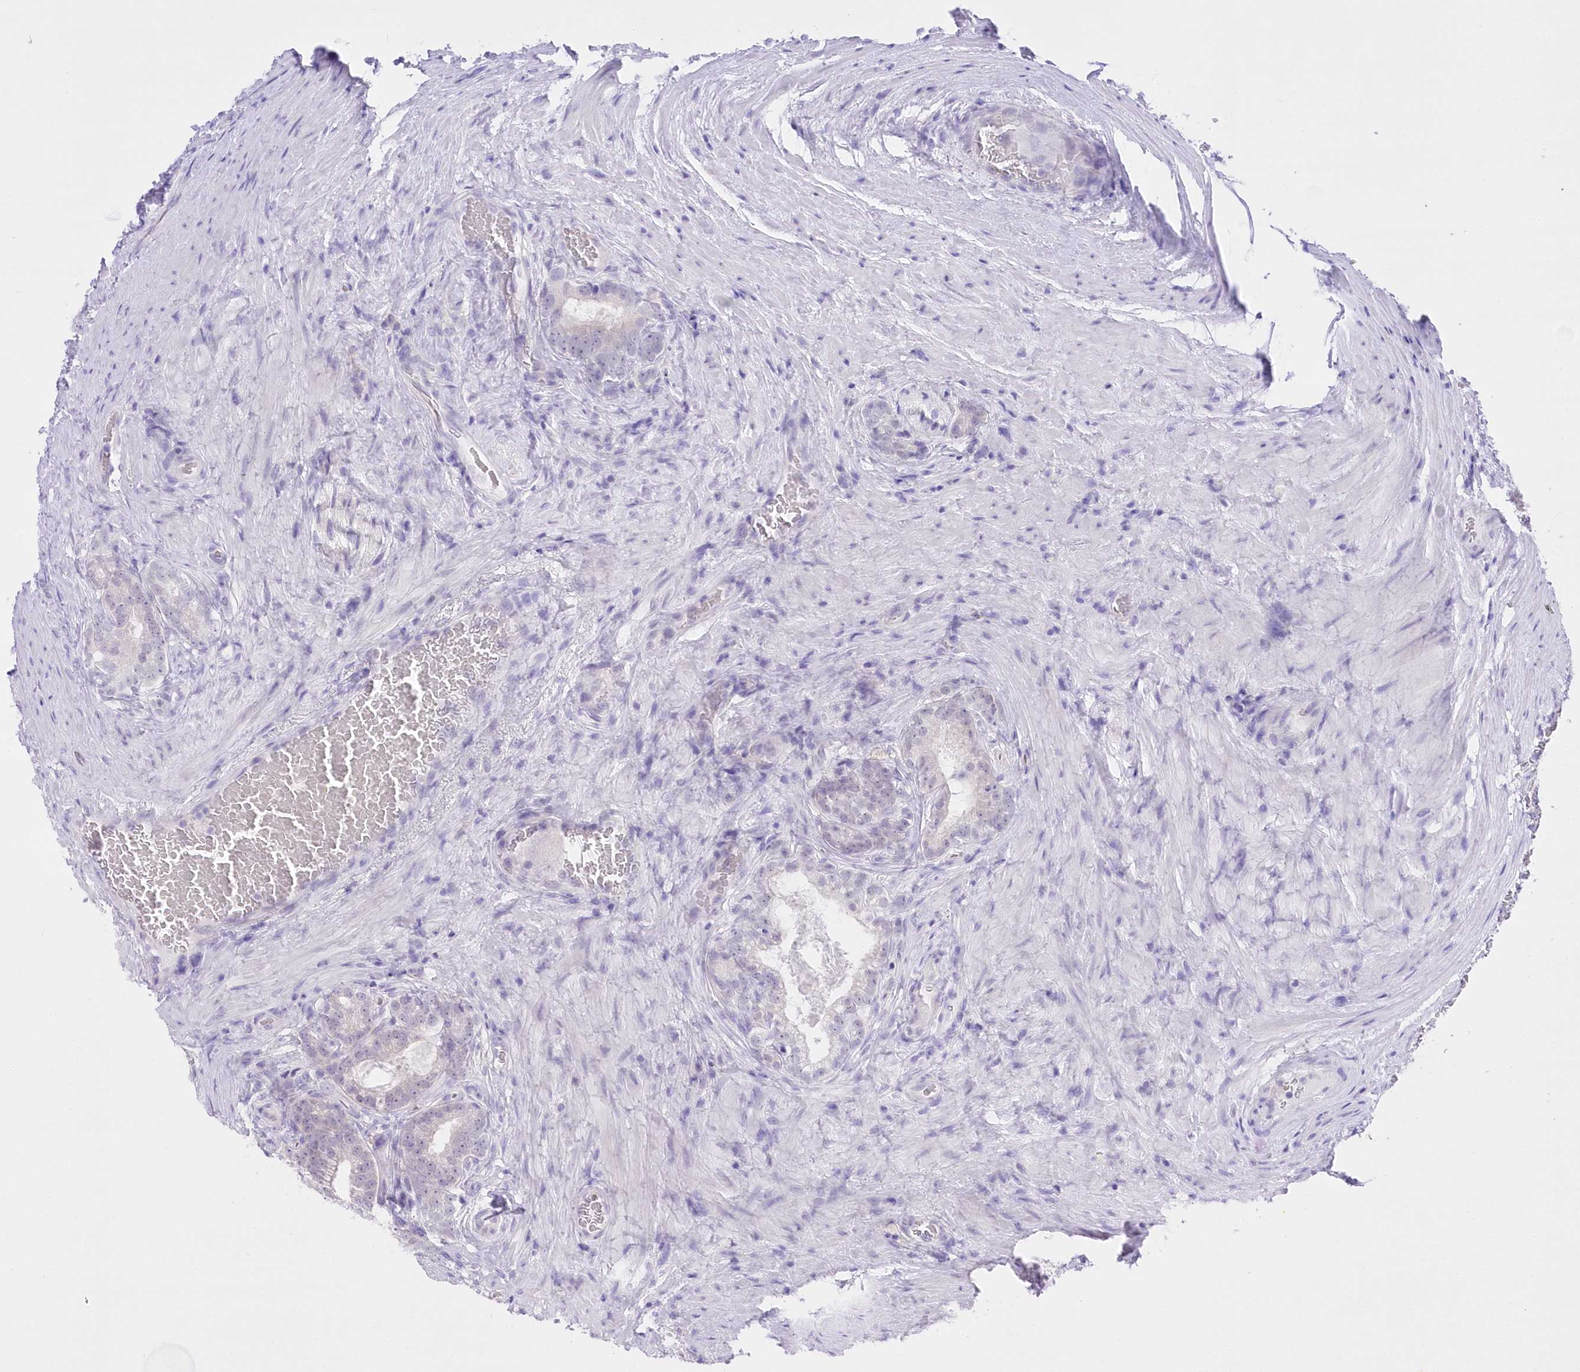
{"staining": {"intensity": "negative", "quantity": "none", "location": "none"}, "tissue": "prostate cancer", "cell_type": "Tumor cells", "image_type": "cancer", "snomed": [{"axis": "morphology", "description": "Adenocarcinoma, Low grade"}, {"axis": "topography", "description": "Prostate"}], "caption": "Immunohistochemistry (IHC) histopathology image of neoplastic tissue: human prostate low-grade adenocarcinoma stained with DAB demonstrates no significant protein expression in tumor cells.", "gene": "UBA6", "patient": {"sex": "male", "age": 71}}